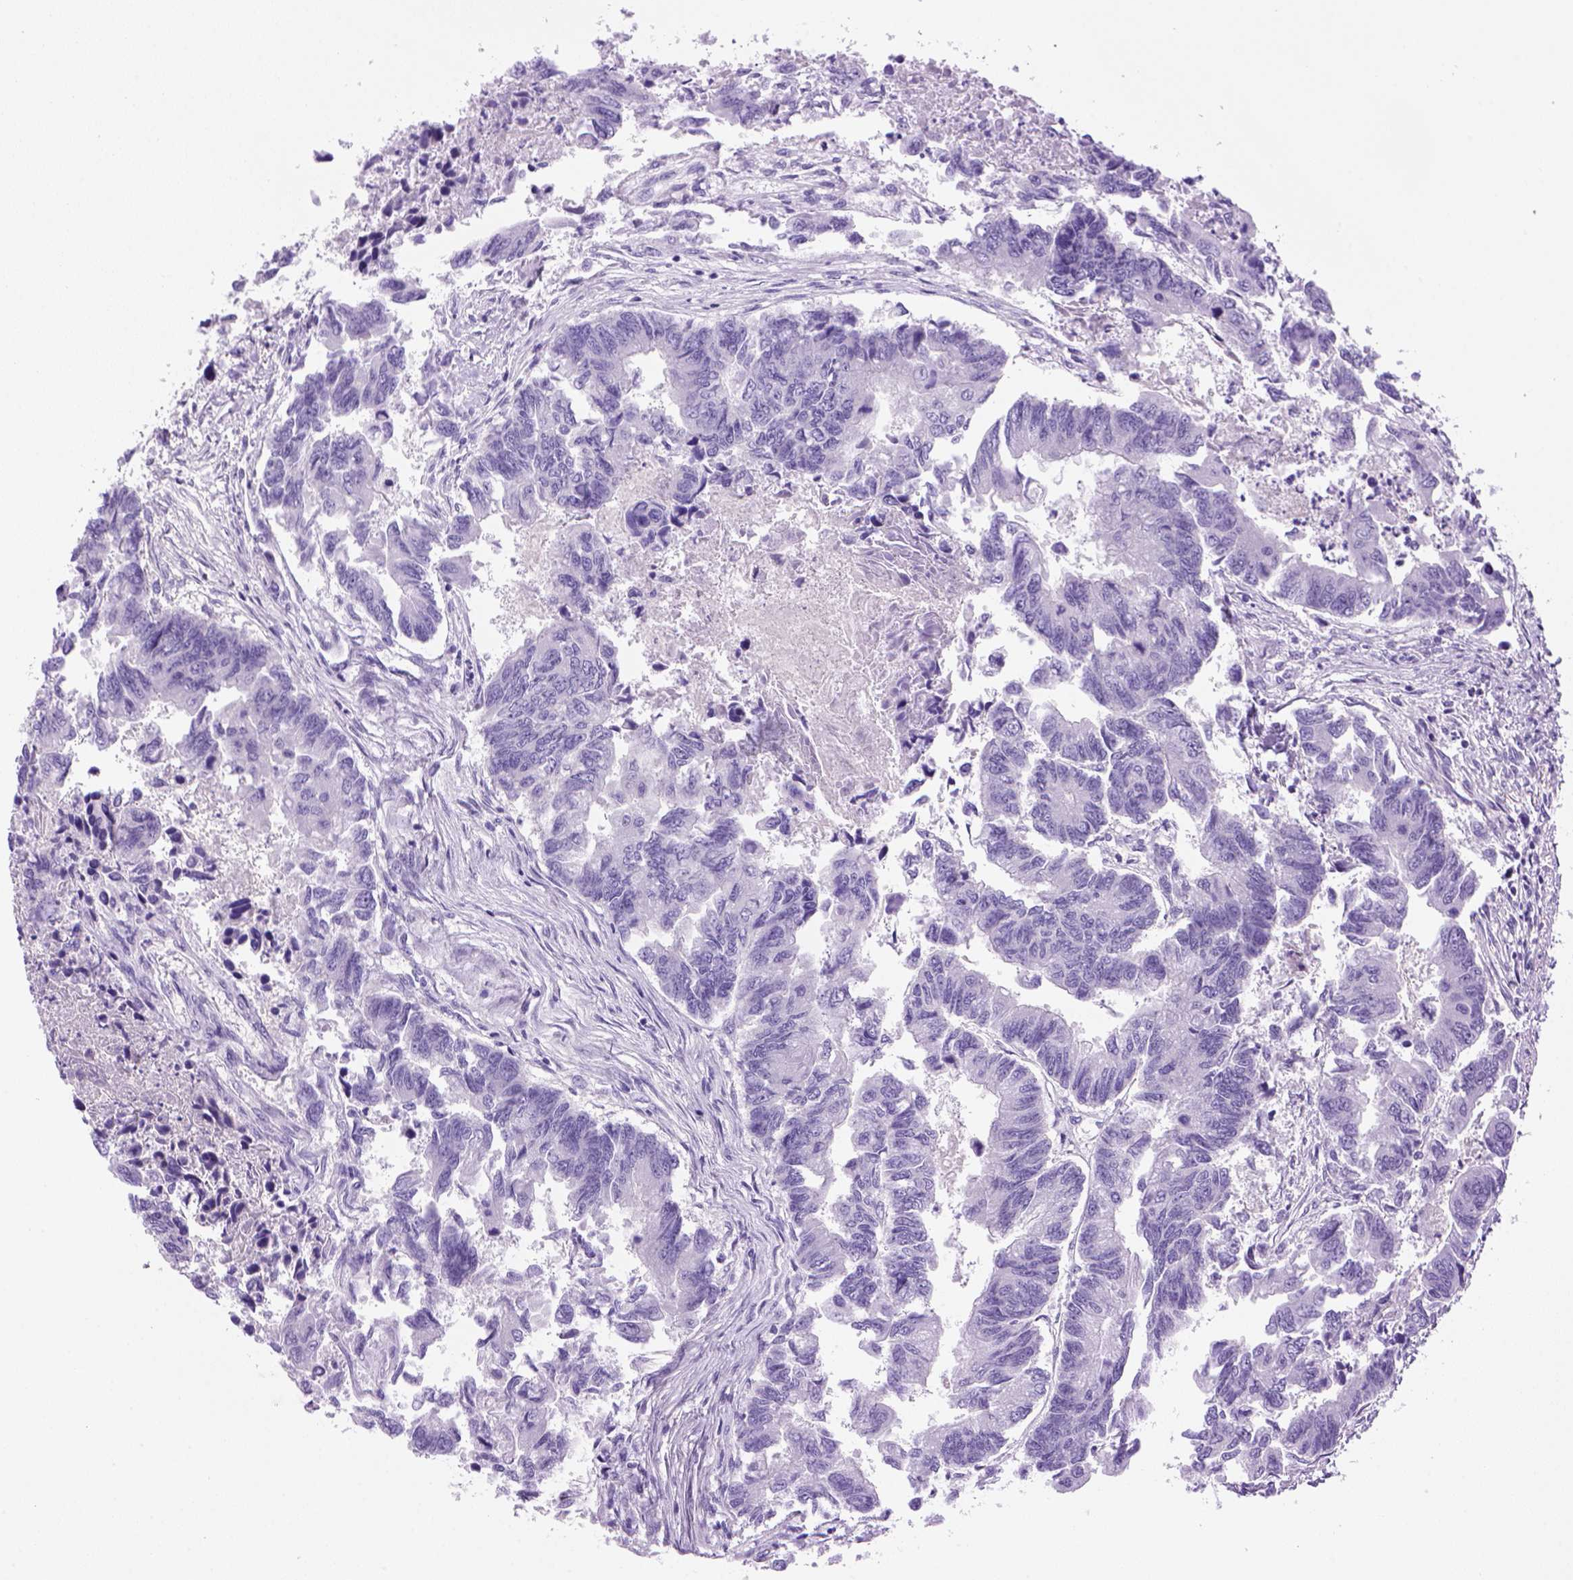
{"staining": {"intensity": "negative", "quantity": "none", "location": "none"}, "tissue": "colorectal cancer", "cell_type": "Tumor cells", "image_type": "cancer", "snomed": [{"axis": "morphology", "description": "Adenocarcinoma, NOS"}, {"axis": "topography", "description": "Colon"}], "caption": "There is no significant expression in tumor cells of colorectal cancer (adenocarcinoma).", "gene": "SGCG", "patient": {"sex": "female", "age": 65}}